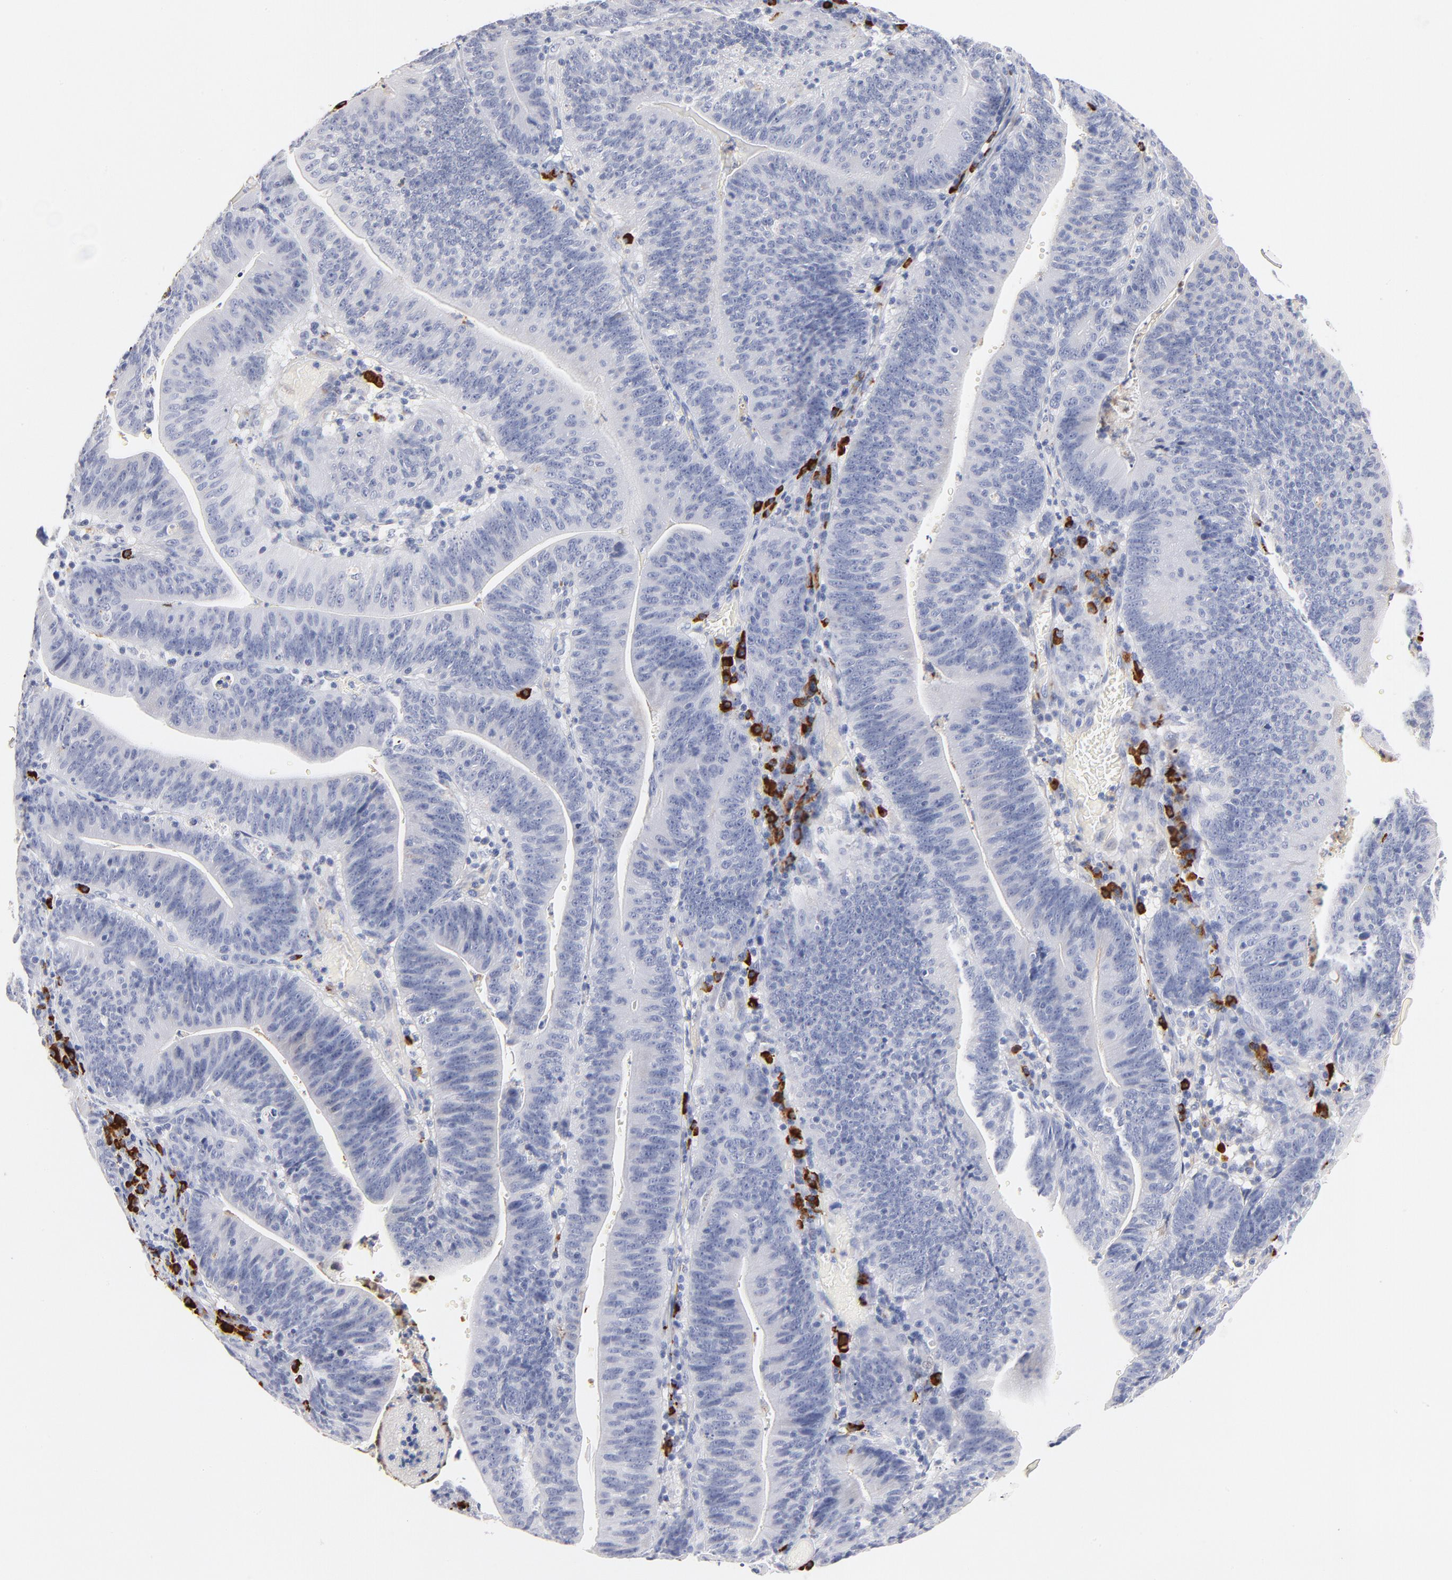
{"staining": {"intensity": "negative", "quantity": "none", "location": "none"}, "tissue": "stomach cancer", "cell_type": "Tumor cells", "image_type": "cancer", "snomed": [{"axis": "morphology", "description": "Adenocarcinoma, NOS"}, {"axis": "topography", "description": "Stomach, lower"}], "caption": "Immunohistochemistry micrograph of neoplastic tissue: stomach adenocarcinoma stained with DAB (3,3'-diaminobenzidine) exhibits no significant protein positivity in tumor cells.", "gene": "PLAT", "patient": {"sex": "female", "age": 86}}